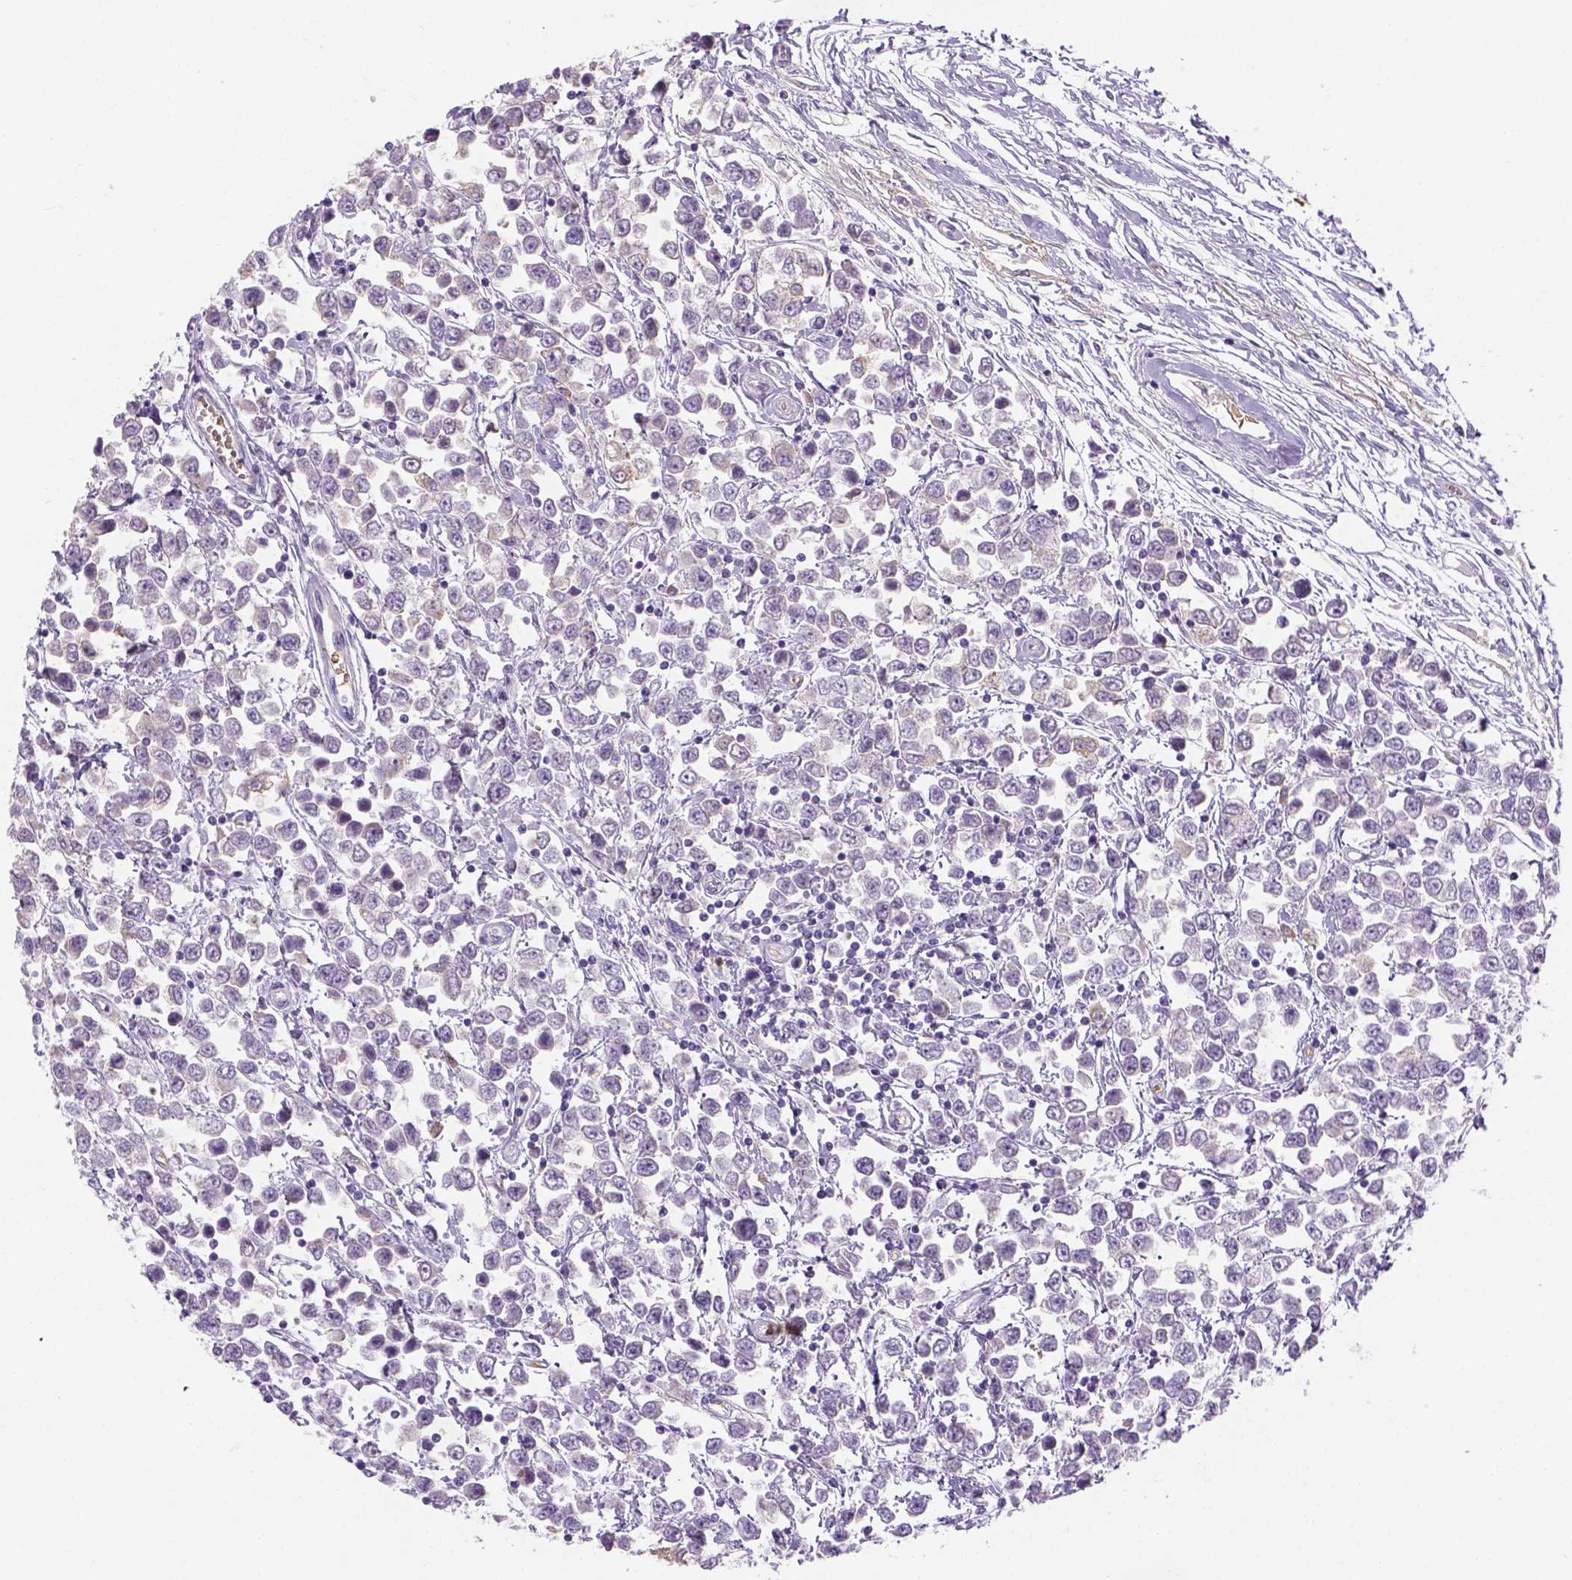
{"staining": {"intensity": "negative", "quantity": "none", "location": "none"}, "tissue": "testis cancer", "cell_type": "Tumor cells", "image_type": "cancer", "snomed": [{"axis": "morphology", "description": "Seminoma, NOS"}, {"axis": "topography", "description": "Testis"}], "caption": "Human seminoma (testis) stained for a protein using IHC shows no expression in tumor cells.", "gene": "CACNB1", "patient": {"sex": "male", "age": 34}}